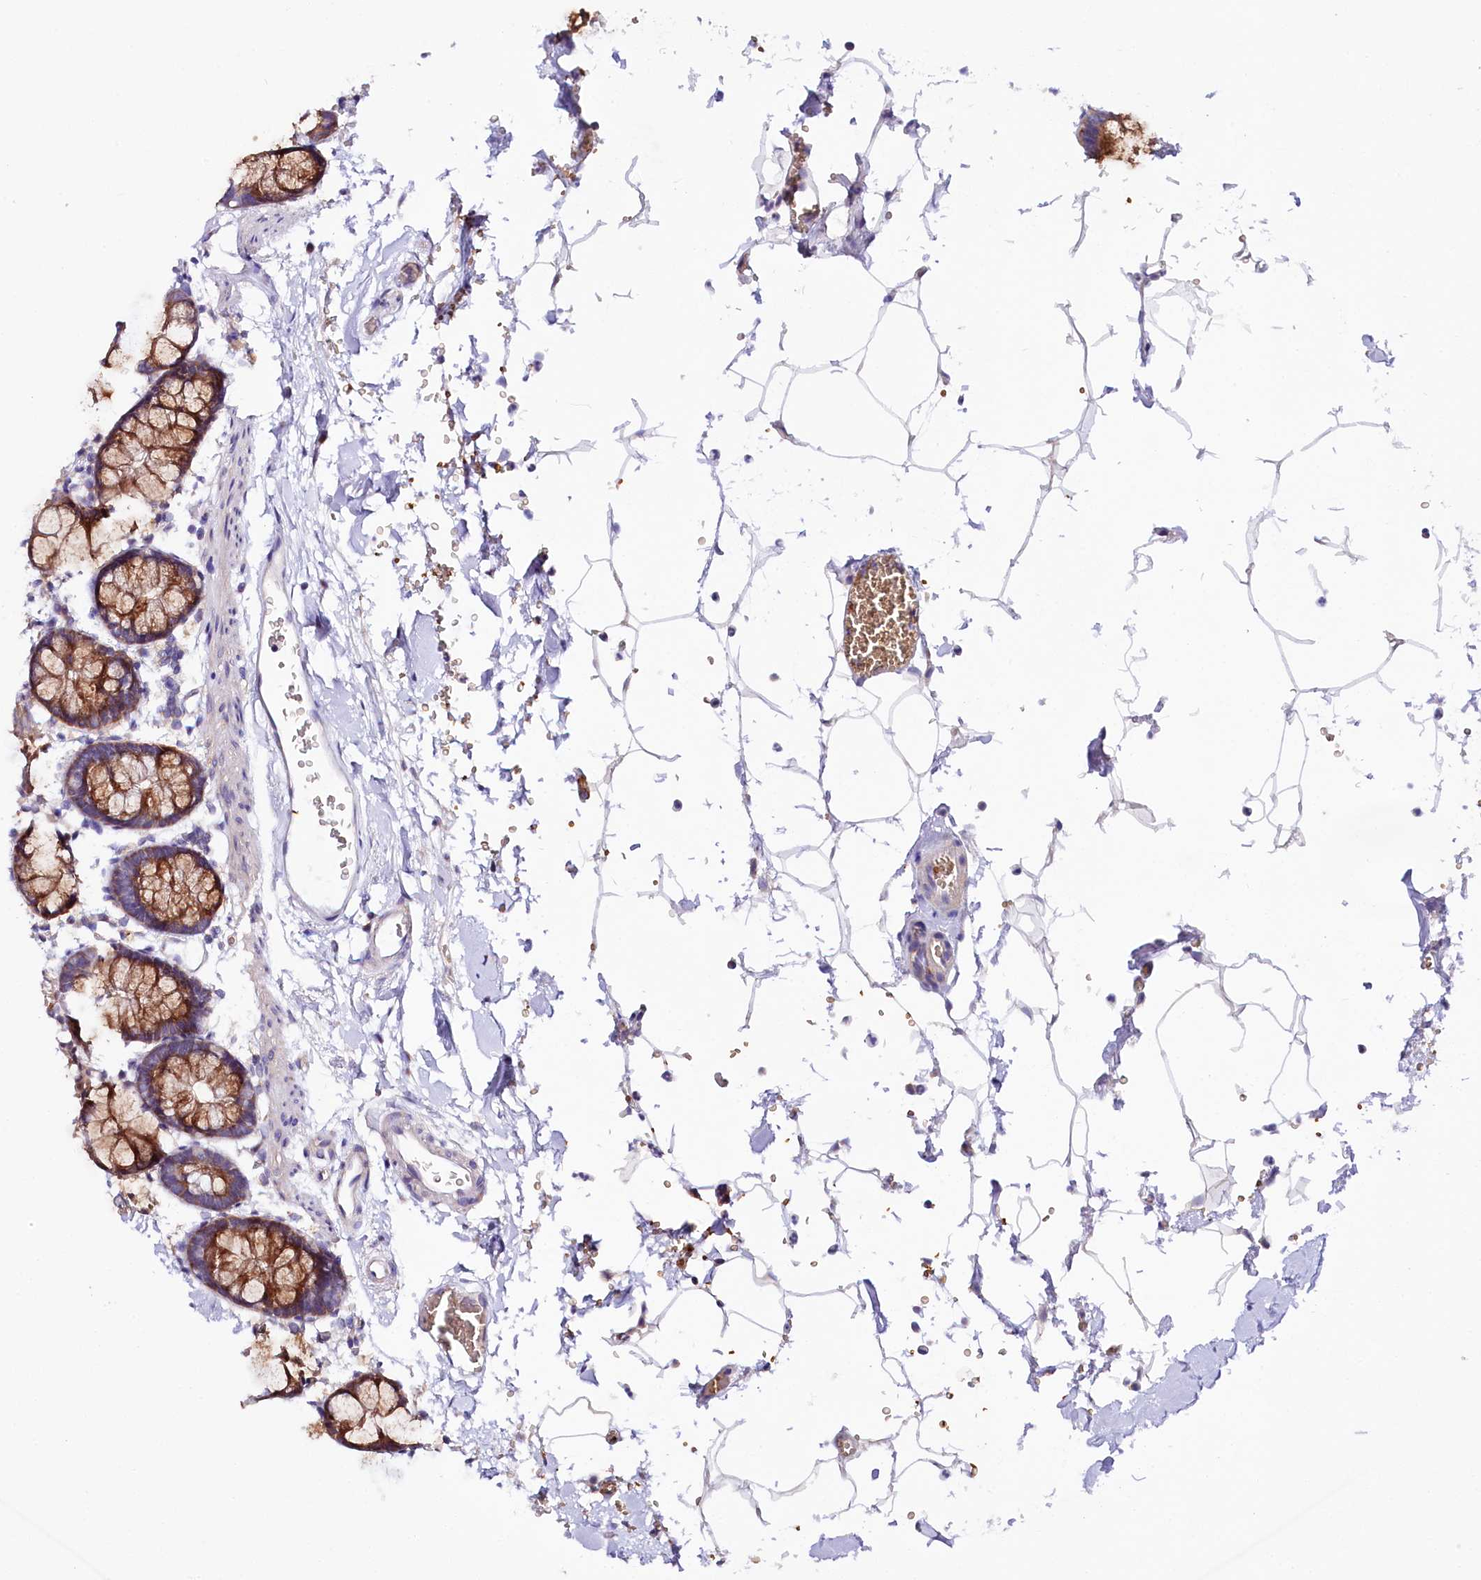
{"staining": {"intensity": "weak", "quantity": ">75%", "location": "cytoplasmic/membranous"}, "tissue": "colon", "cell_type": "Endothelial cells", "image_type": "normal", "snomed": [{"axis": "morphology", "description": "Normal tissue, NOS"}, {"axis": "topography", "description": "Colon"}], "caption": "Weak cytoplasmic/membranous positivity for a protein is identified in approximately >75% of endothelial cells of unremarkable colon using IHC.", "gene": "CEP295", "patient": {"sex": "male", "age": 75}}